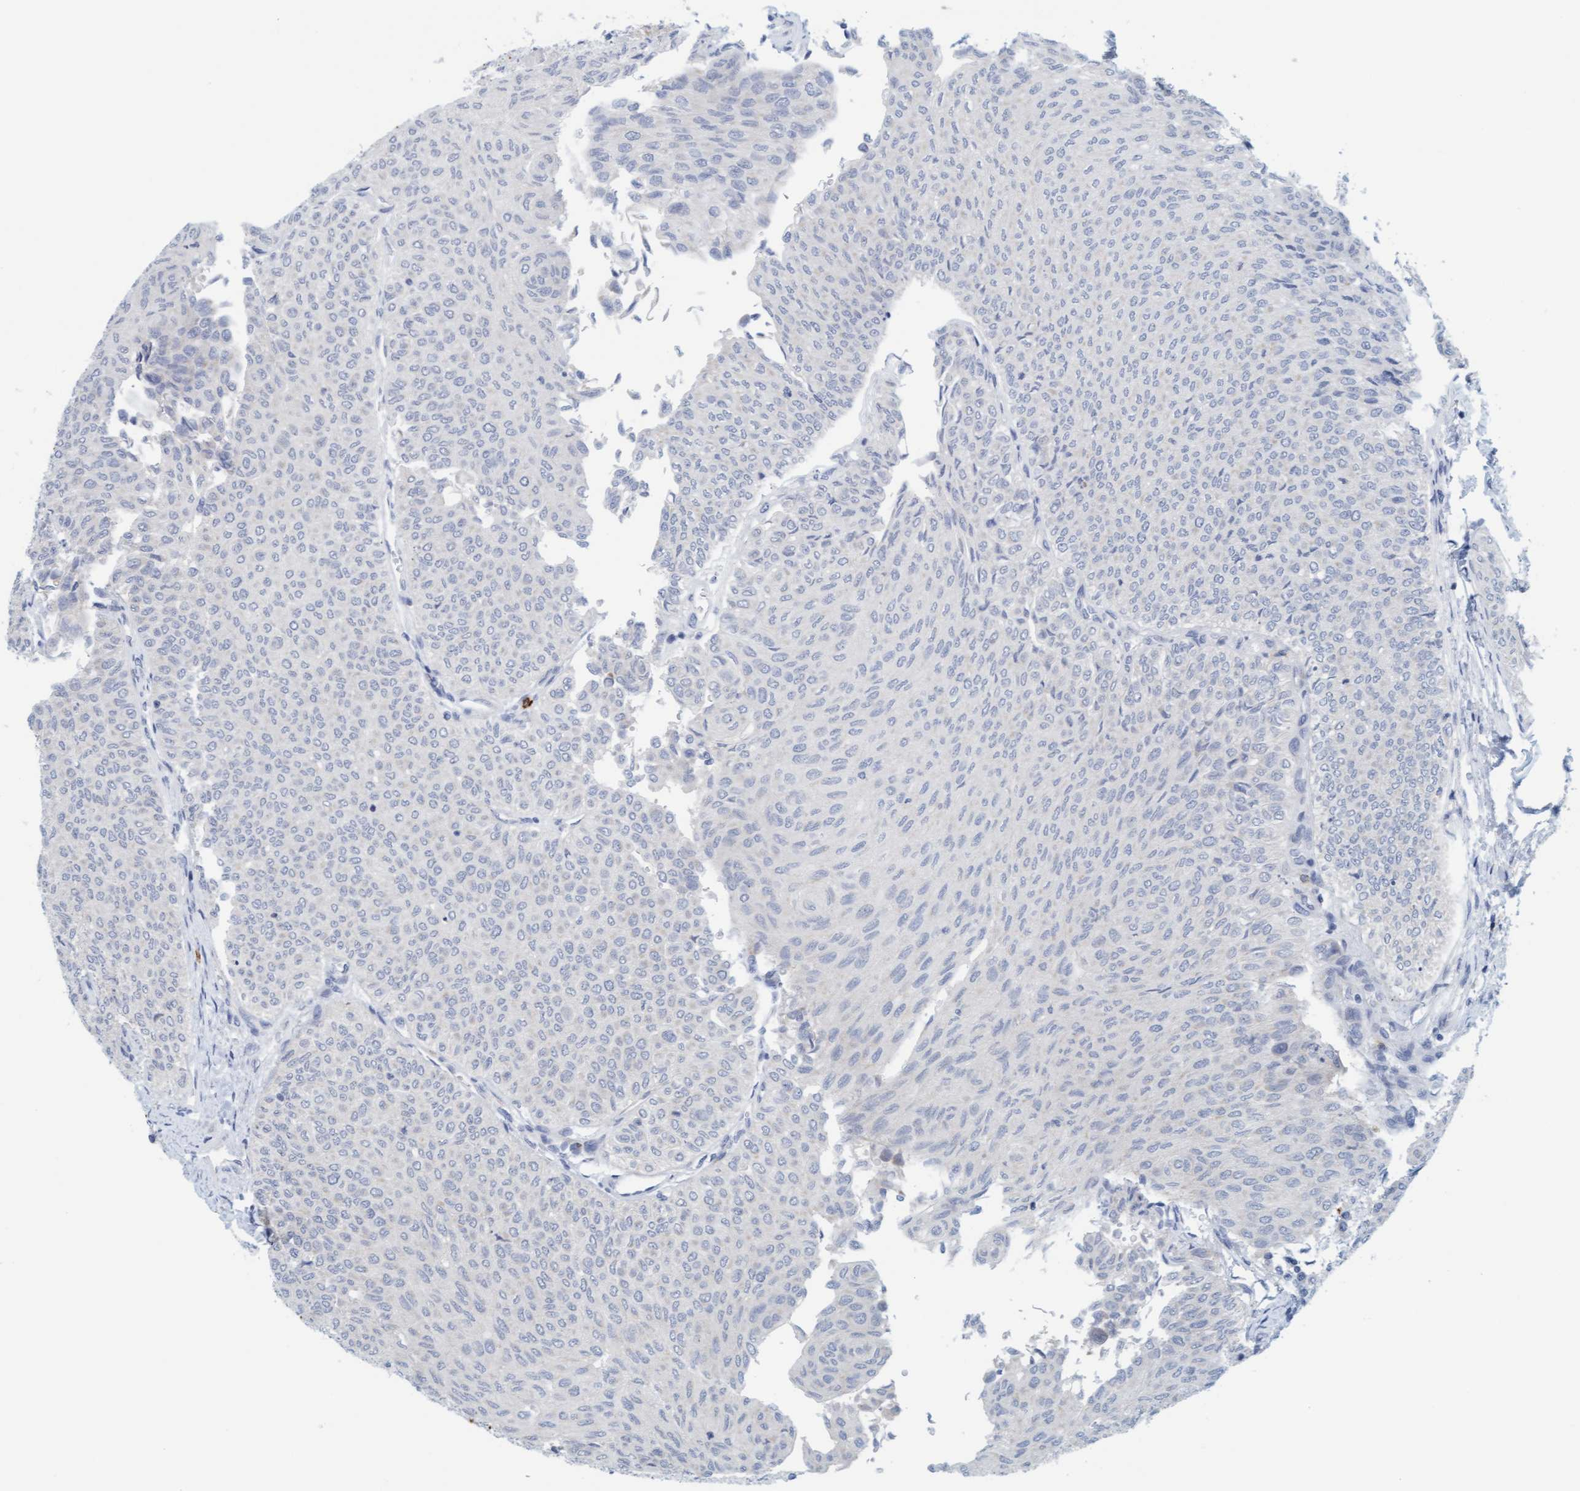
{"staining": {"intensity": "negative", "quantity": "none", "location": "none"}, "tissue": "urothelial cancer", "cell_type": "Tumor cells", "image_type": "cancer", "snomed": [{"axis": "morphology", "description": "Urothelial carcinoma, Low grade"}, {"axis": "topography", "description": "Urinary bladder"}], "caption": "An image of human urothelial cancer is negative for staining in tumor cells. (DAB (3,3'-diaminobenzidine) immunohistochemistry (IHC) visualized using brightfield microscopy, high magnification).", "gene": "CPA3", "patient": {"sex": "male", "age": 78}}